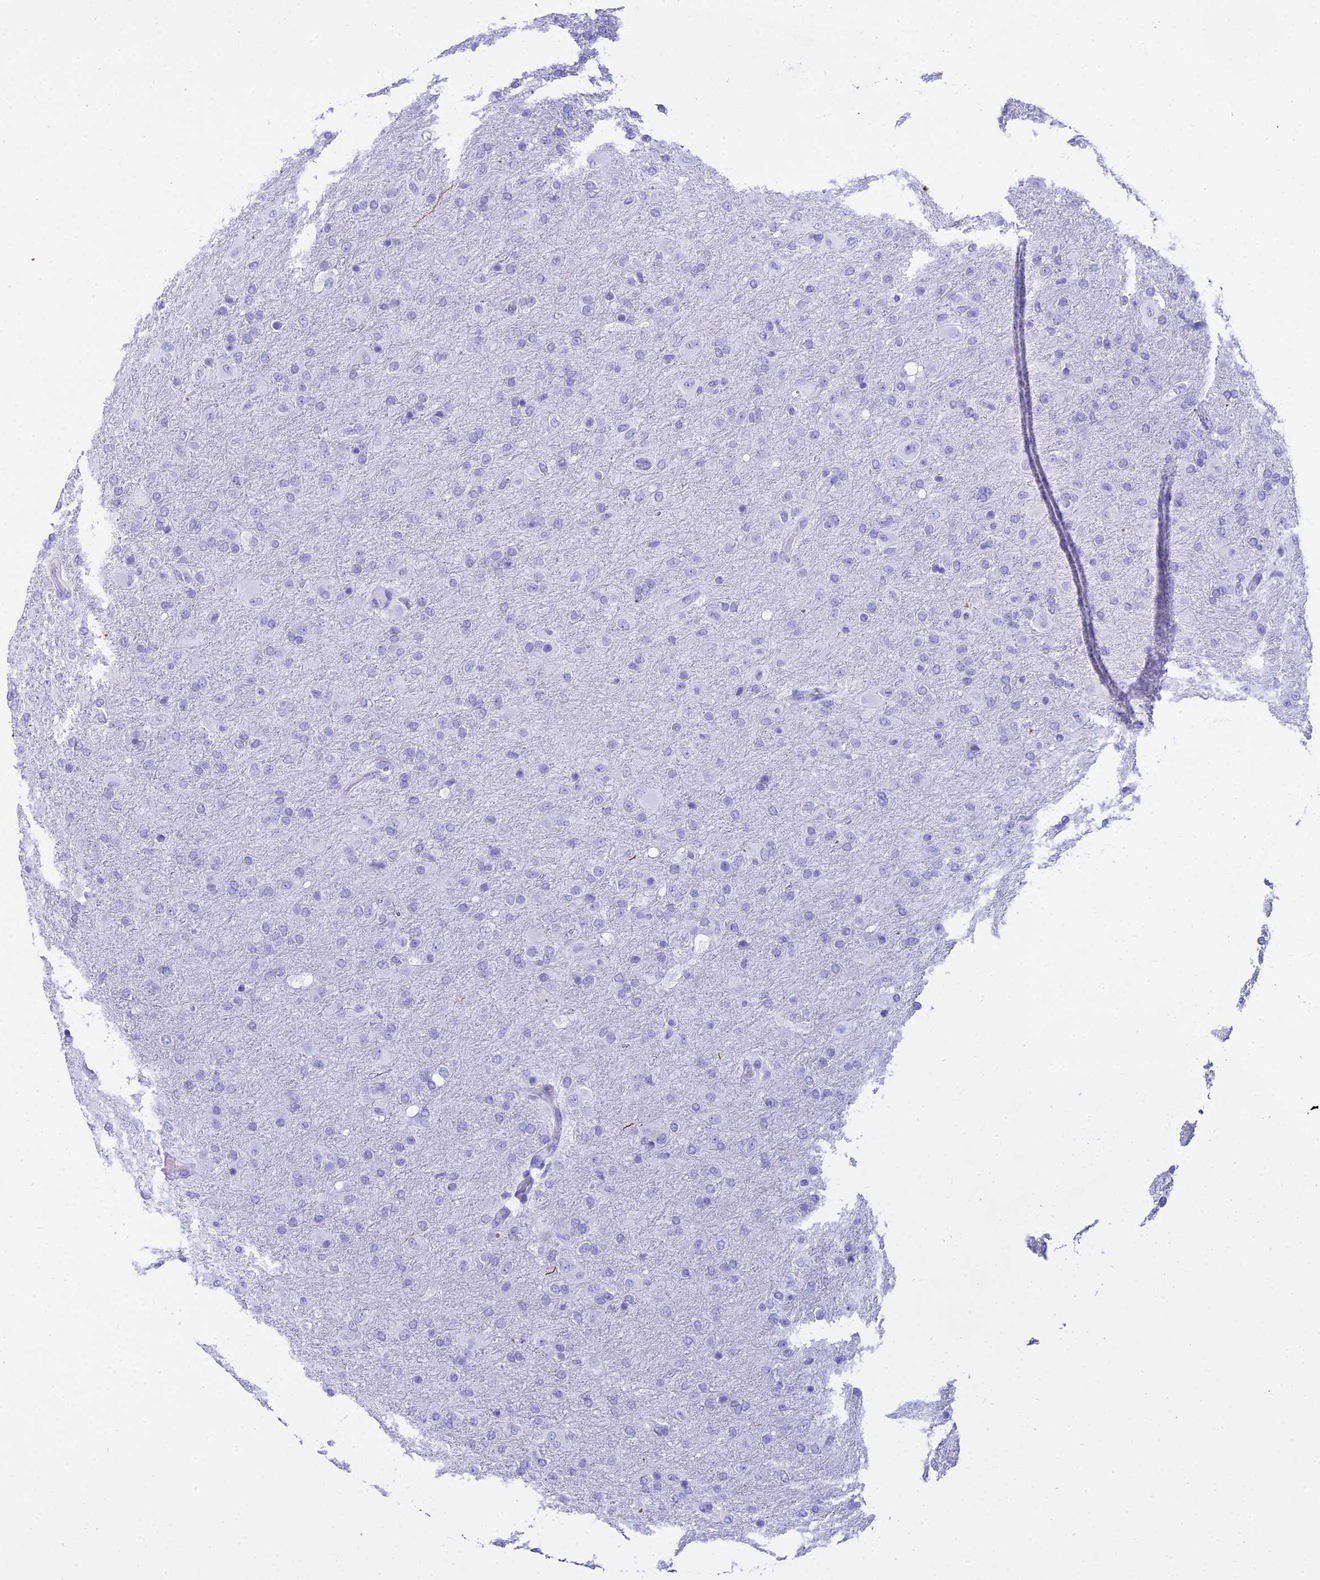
{"staining": {"intensity": "negative", "quantity": "none", "location": "none"}, "tissue": "glioma", "cell_type": "Tumor cells", "image_type": "cancer", "snomed": [{"axis": "morphology", "description": "Glioma, malignant, Low grade"}, {"axis": "topography", "description": "Brain"}], "caption": "DAB immunohistochemical staining of malignant low-grade glioma displays no significant expression in tumor cells.", "gene": "ZNF442", "patient": {"sex": "male", "age": 65}}